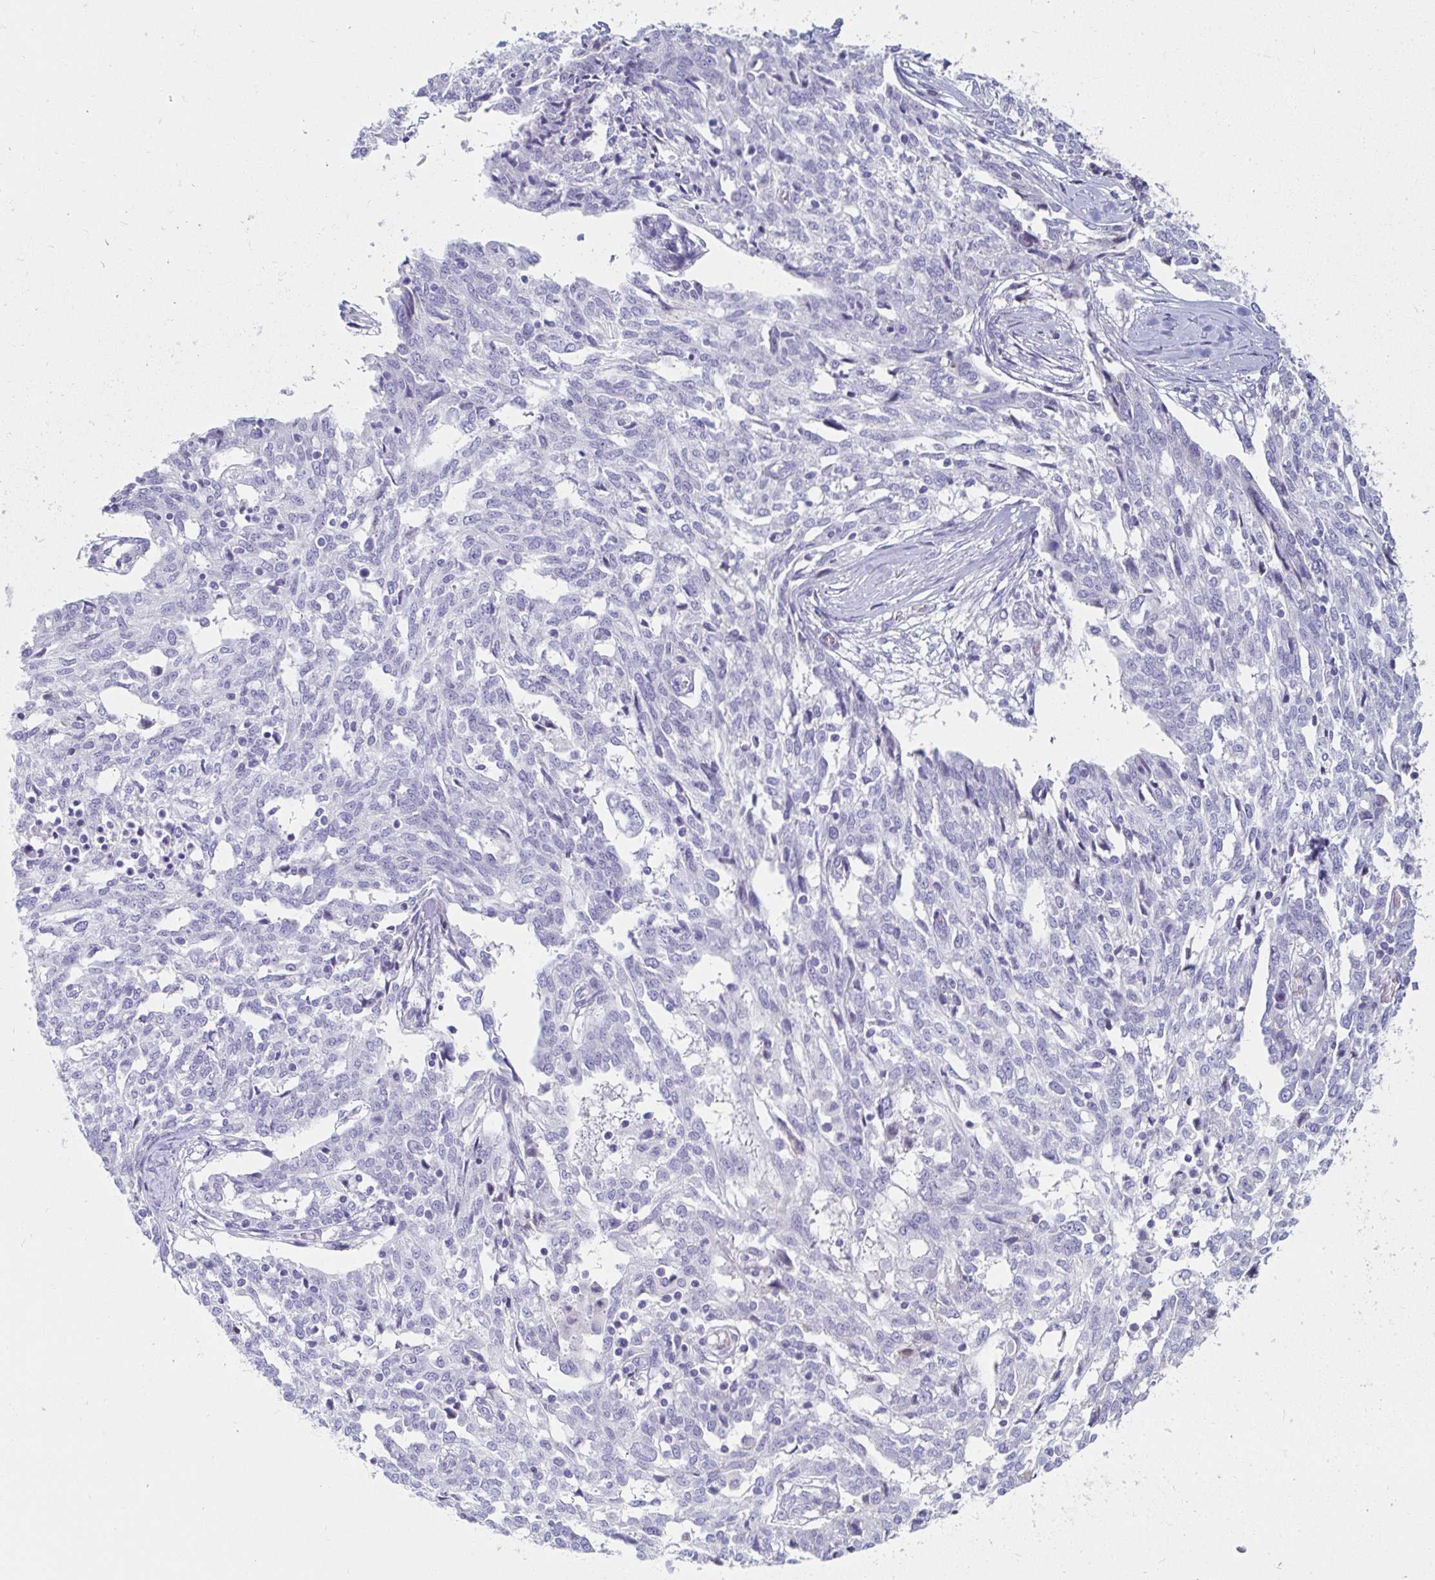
{"staining": {"intensity": "negative", "quantity": "none", "location": "none"}, "tissue": "ovarian cancer", "cell_type": "Tumor cells", "image_type": "cancer", "snomed": [{"axis": "morphology", "description": "Cystadenocarcinoma, serous, NOS"}, {"axis": "topography", "description": "Ovary"}], "caption": "Histopathology image shows no significant protein positivity in tumor cells of ovarian serous cystadenocarcinoma.", "gene": "C4orf17", "patient": {"sex": "female", "age": 67}}